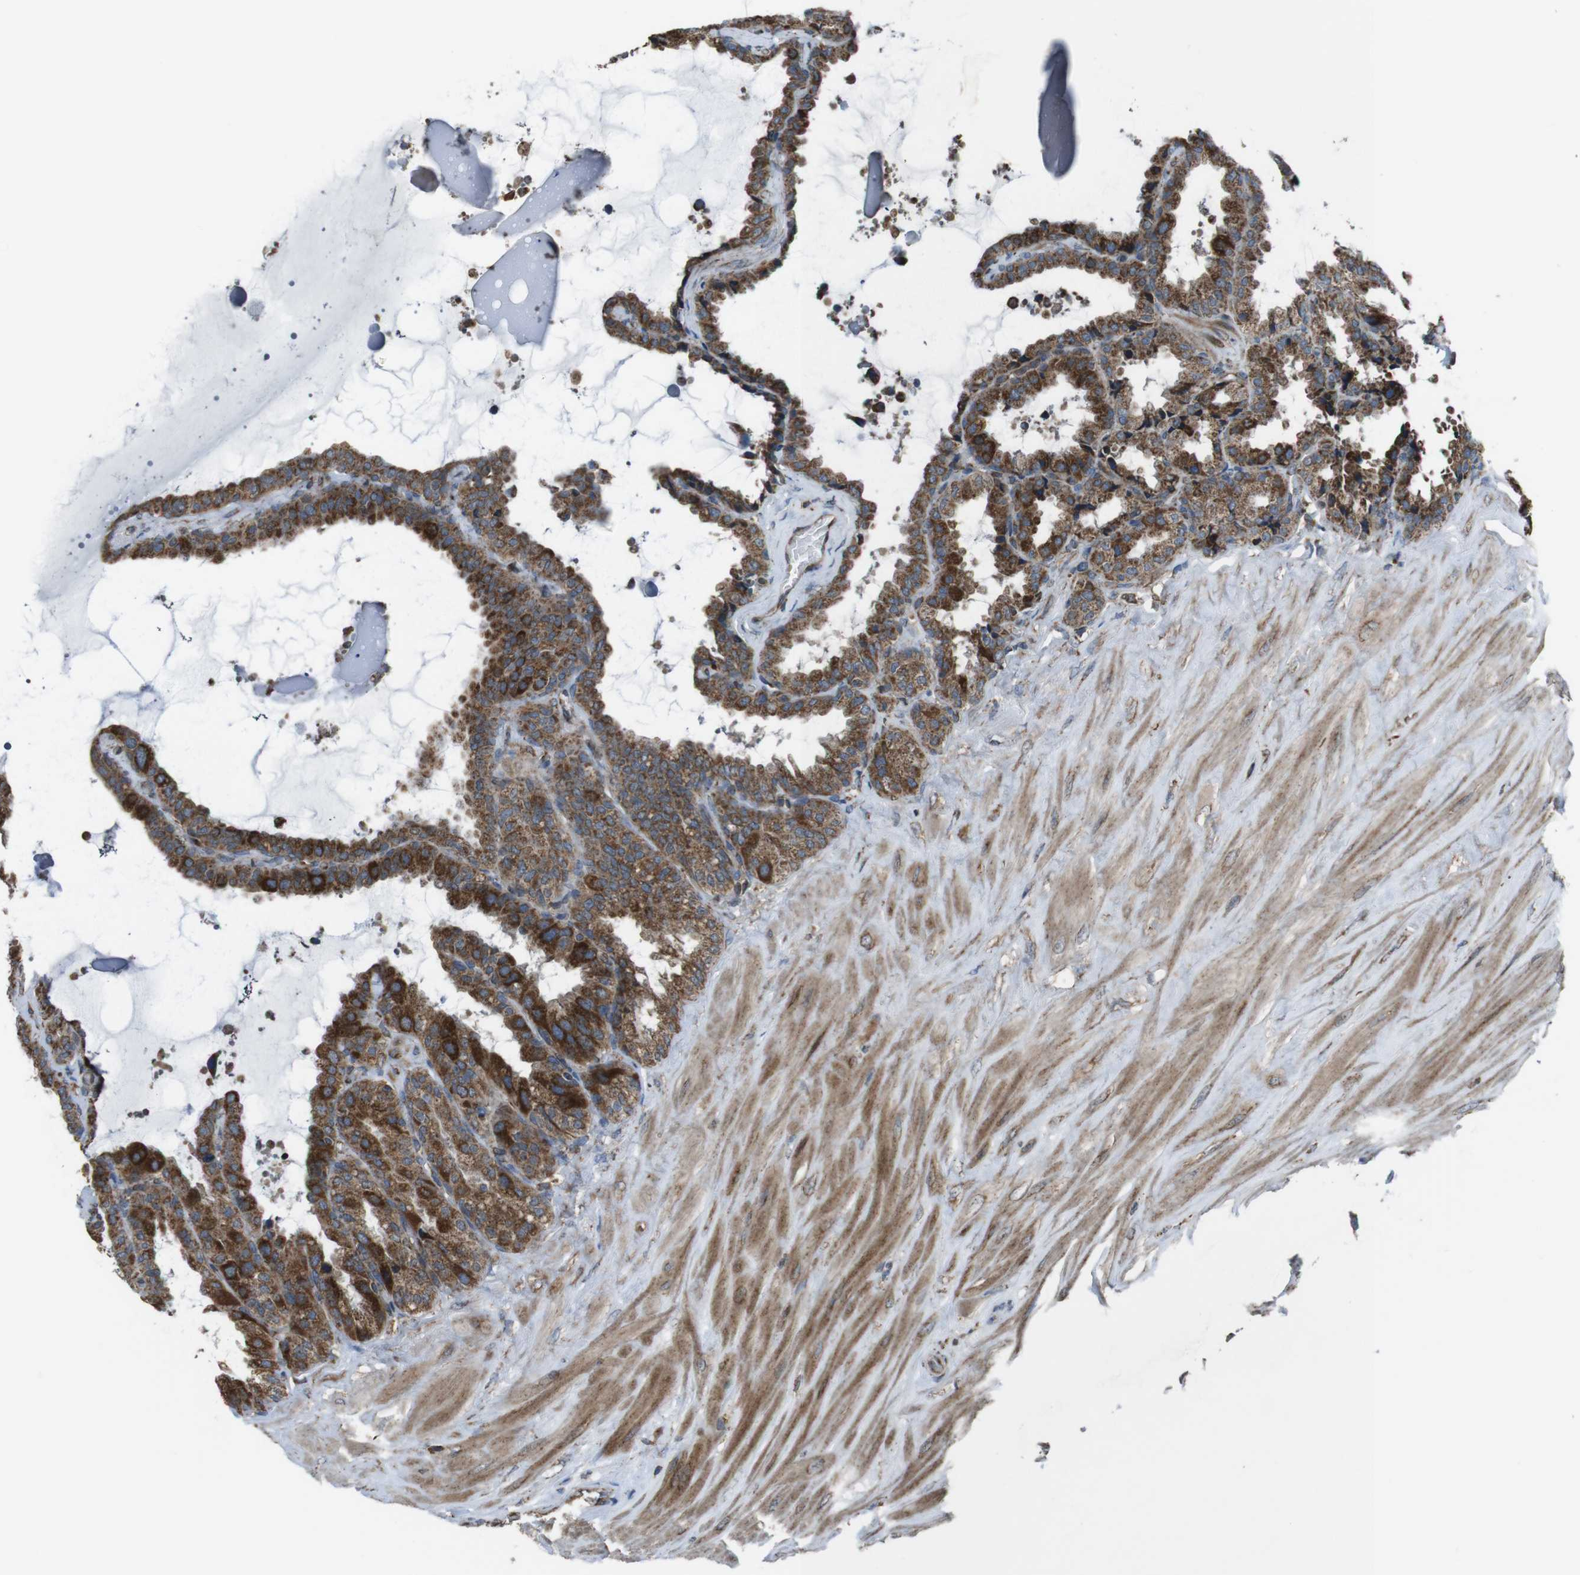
{"staining": {"intensity": "moderate", "quantity": ">75%", "location": "cytoplasmic/membranous"}, "tissue": "seminal vesicle", "cell_type": "Glandular cells", "image_type": "normal", "snomed": [{"axis": "morphology", "description": "Normal tissue, NOS"}, {"axis": "topography", "description": "Seminal veicle"}], "caption": "Glandular cells exhibit medium levels of moderate cytoplasmic/membranous positivity in about >75% of cells in benign human seminal vesicle. Immunohistochemistry (ihc) stains the protein of interest in brown and the nuclei are stained blue.", "gene": "GIMAP8", "patient": {"sex": "male", "age": 46}}